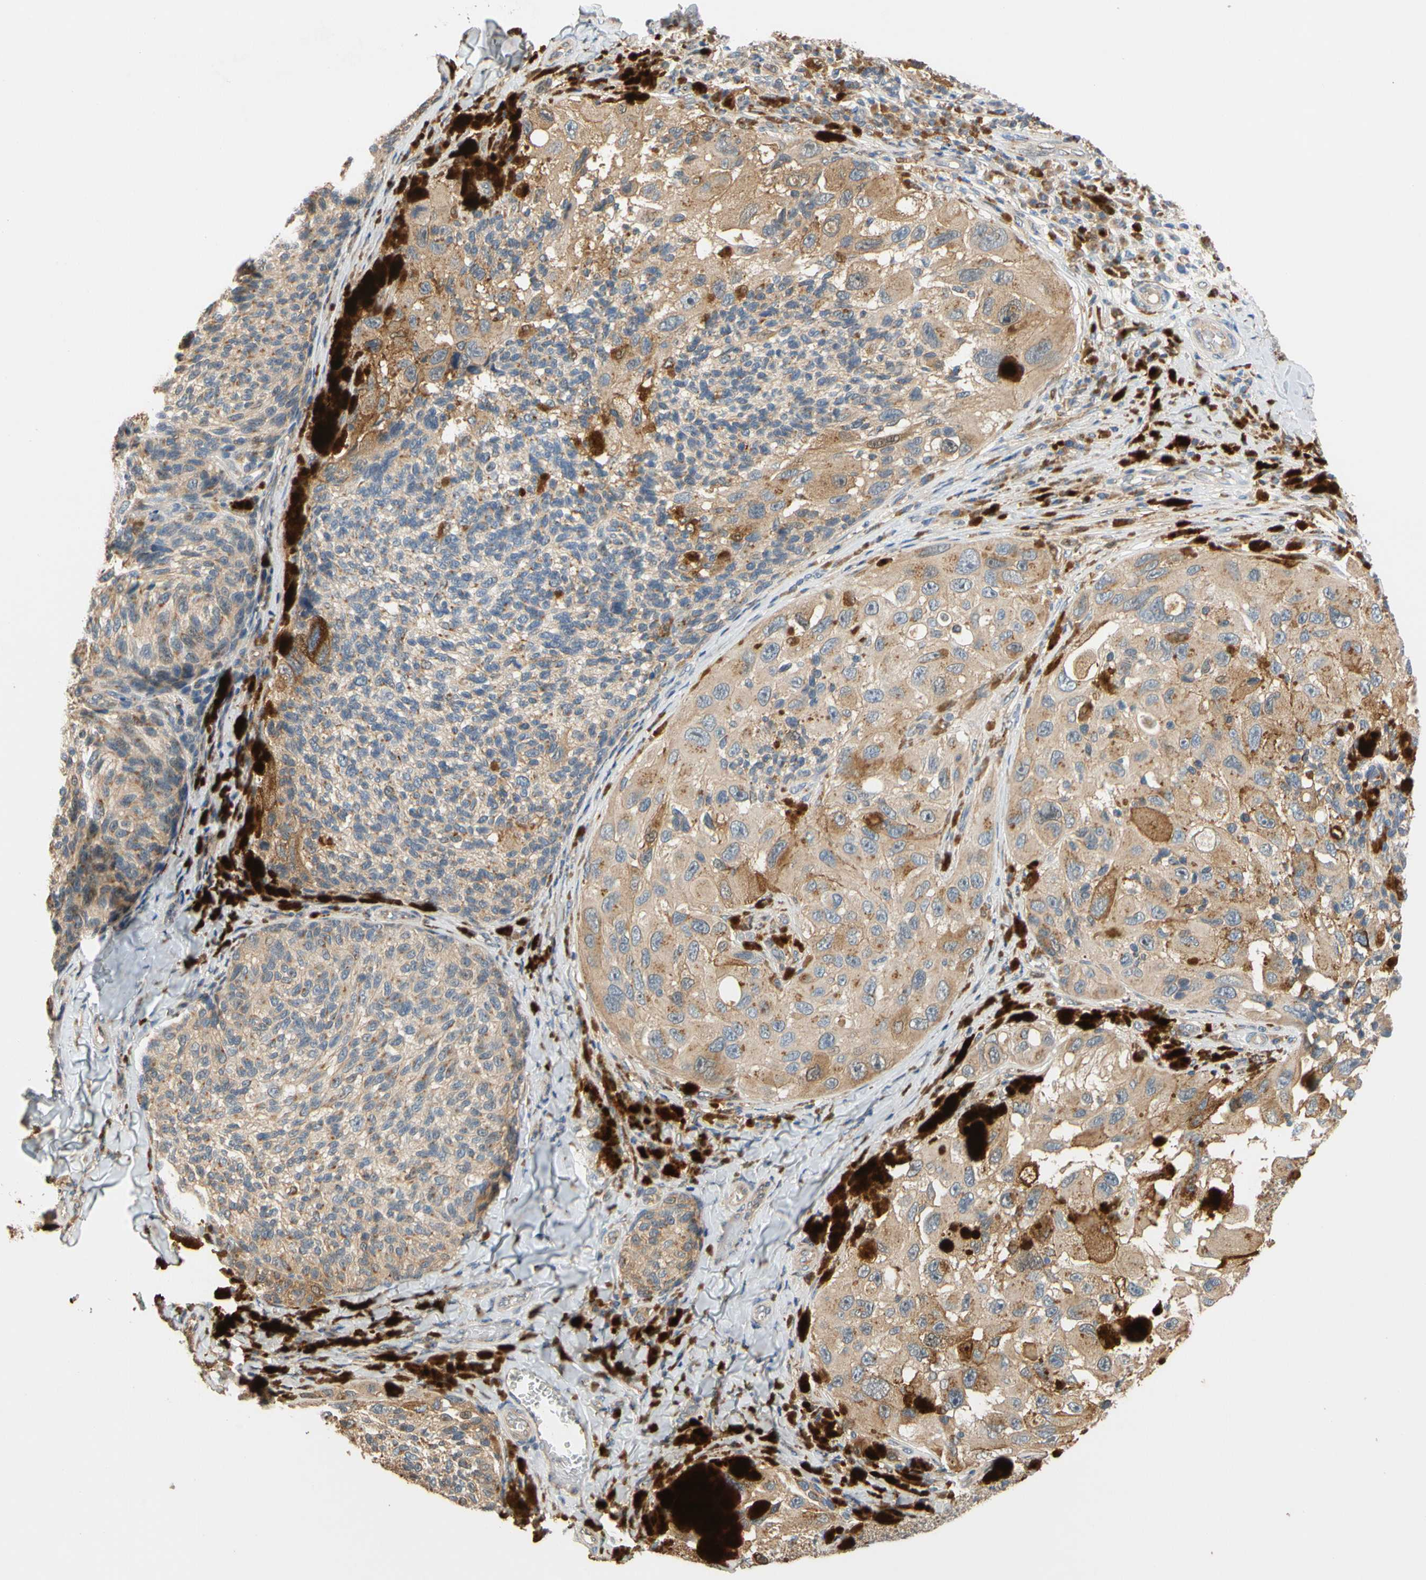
{"staining": {"intensity": "weak", "quantity": ">75%", "location": "cytoplasmic/membranous"}, "tissue": "melanoma", "cell_type": "Tumor cells", "image_type": "cancer", "snomed": [{"axis": "morphology", "description": "Malignant melanoma, NOS"}, {"axis": "topography", "description": "Skin"}], "caption": "A brown stain labels weak cytoplasmic/membranous staining of a protein in human melanoma tumor cells. The protein of interest is shown in brown color, while the nuclei are stained blue.", "gene": "GPSM2", "patient": {"sex": "female", "age": 73}}